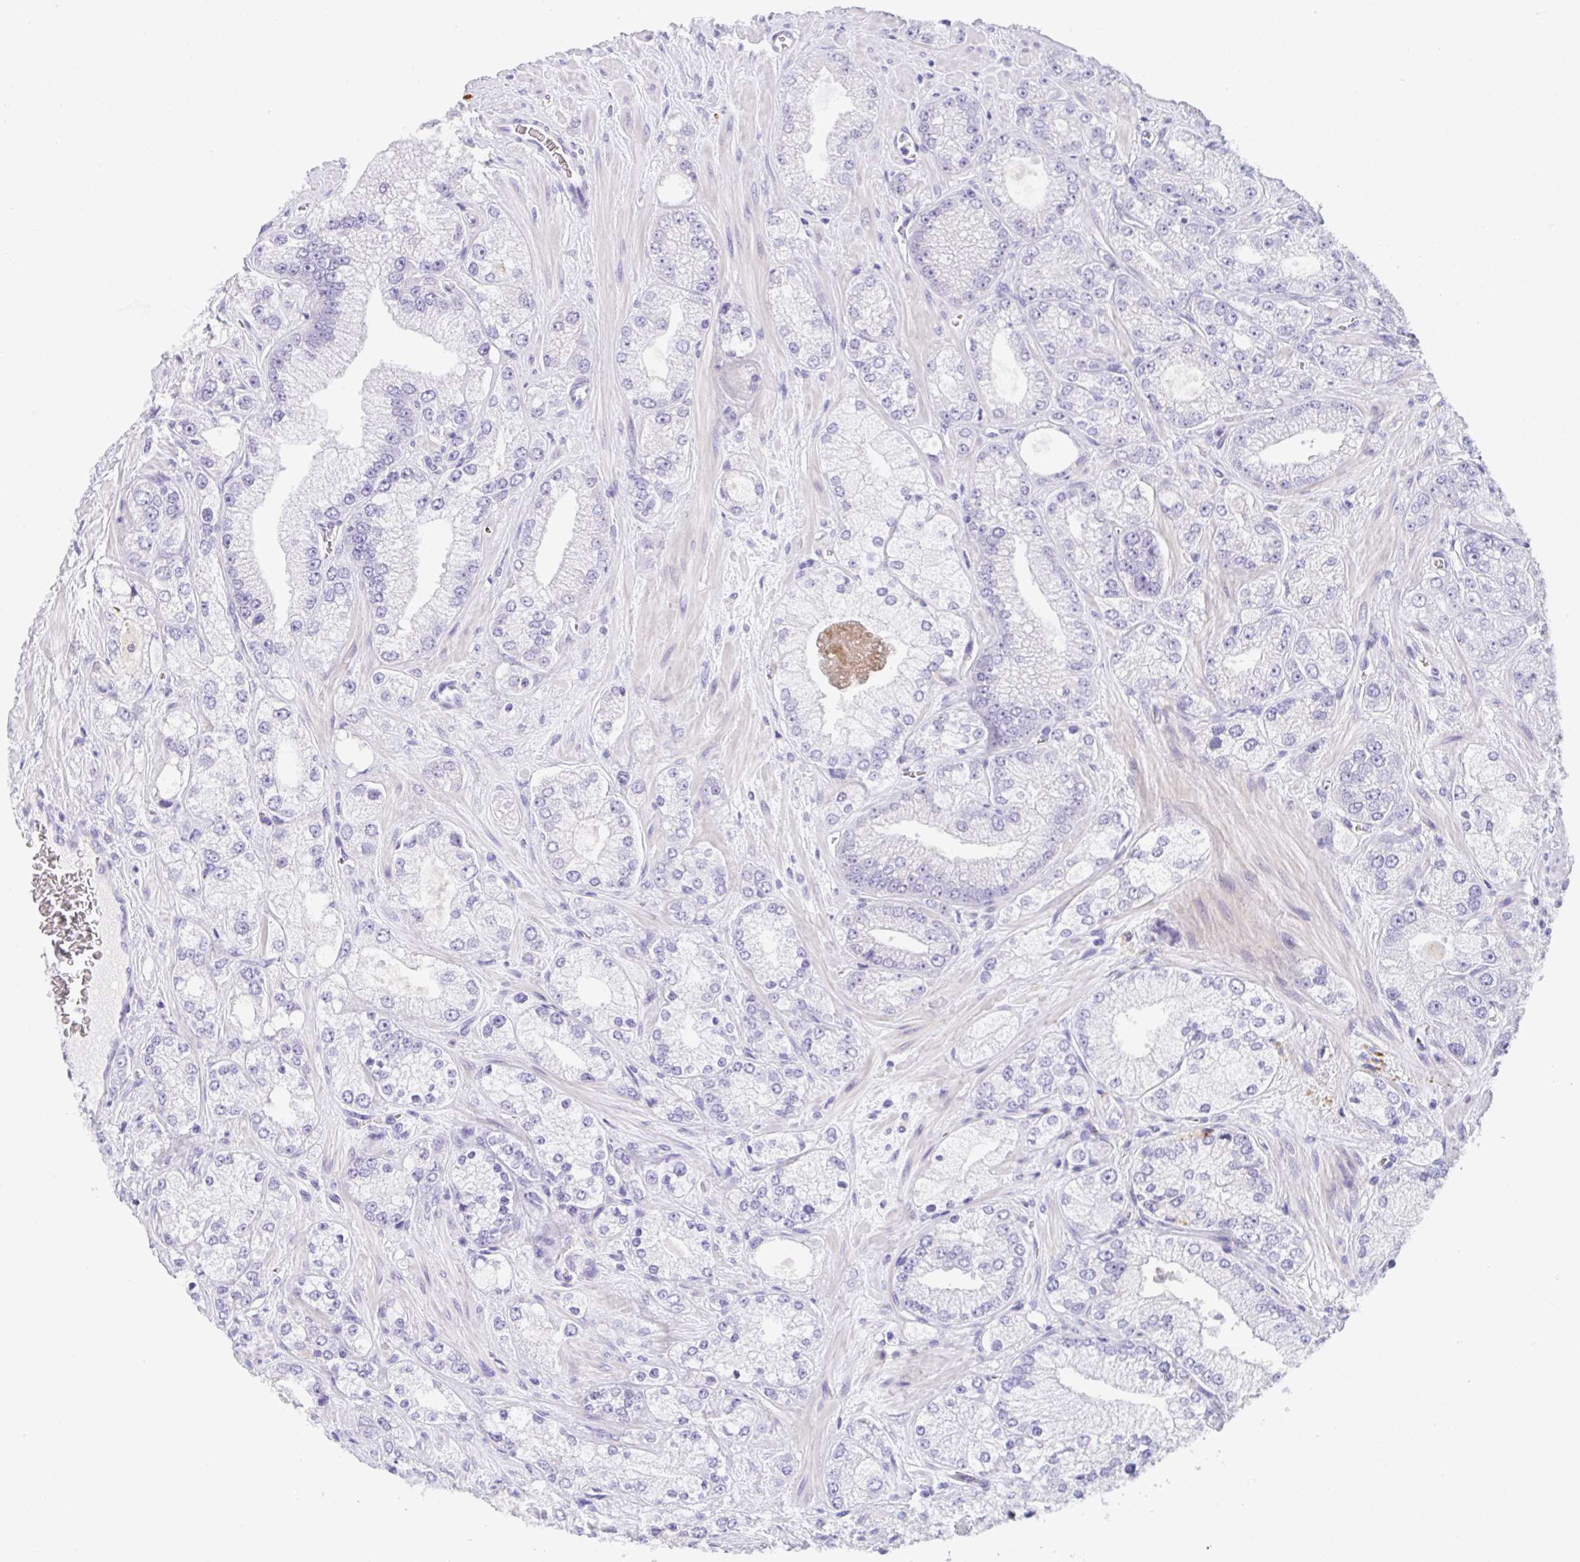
{"staining": {"intensity": "negative", "quantity": "none", "location": "none"}, "tissue": "prostate cancer", "cell_type": "Tumor cells", "image_type": "cancer", "snomed": [{"axis": "morphology", "description": "Normal tissue, NOS"}, {"axis": "morphology", "description": "Adenocarcinoma, High grade"}, {"axis": "topography", "description": "Prostate"}, {"axis": "topography", "description": "Peripheral nerve tissue"}], "caption": "IHC of human high-grade adenocarcinoma (prostate) displays no expression in tumor cells.", "gene": "TRAF4", "patient": {"sex": "male", "age": 68}}